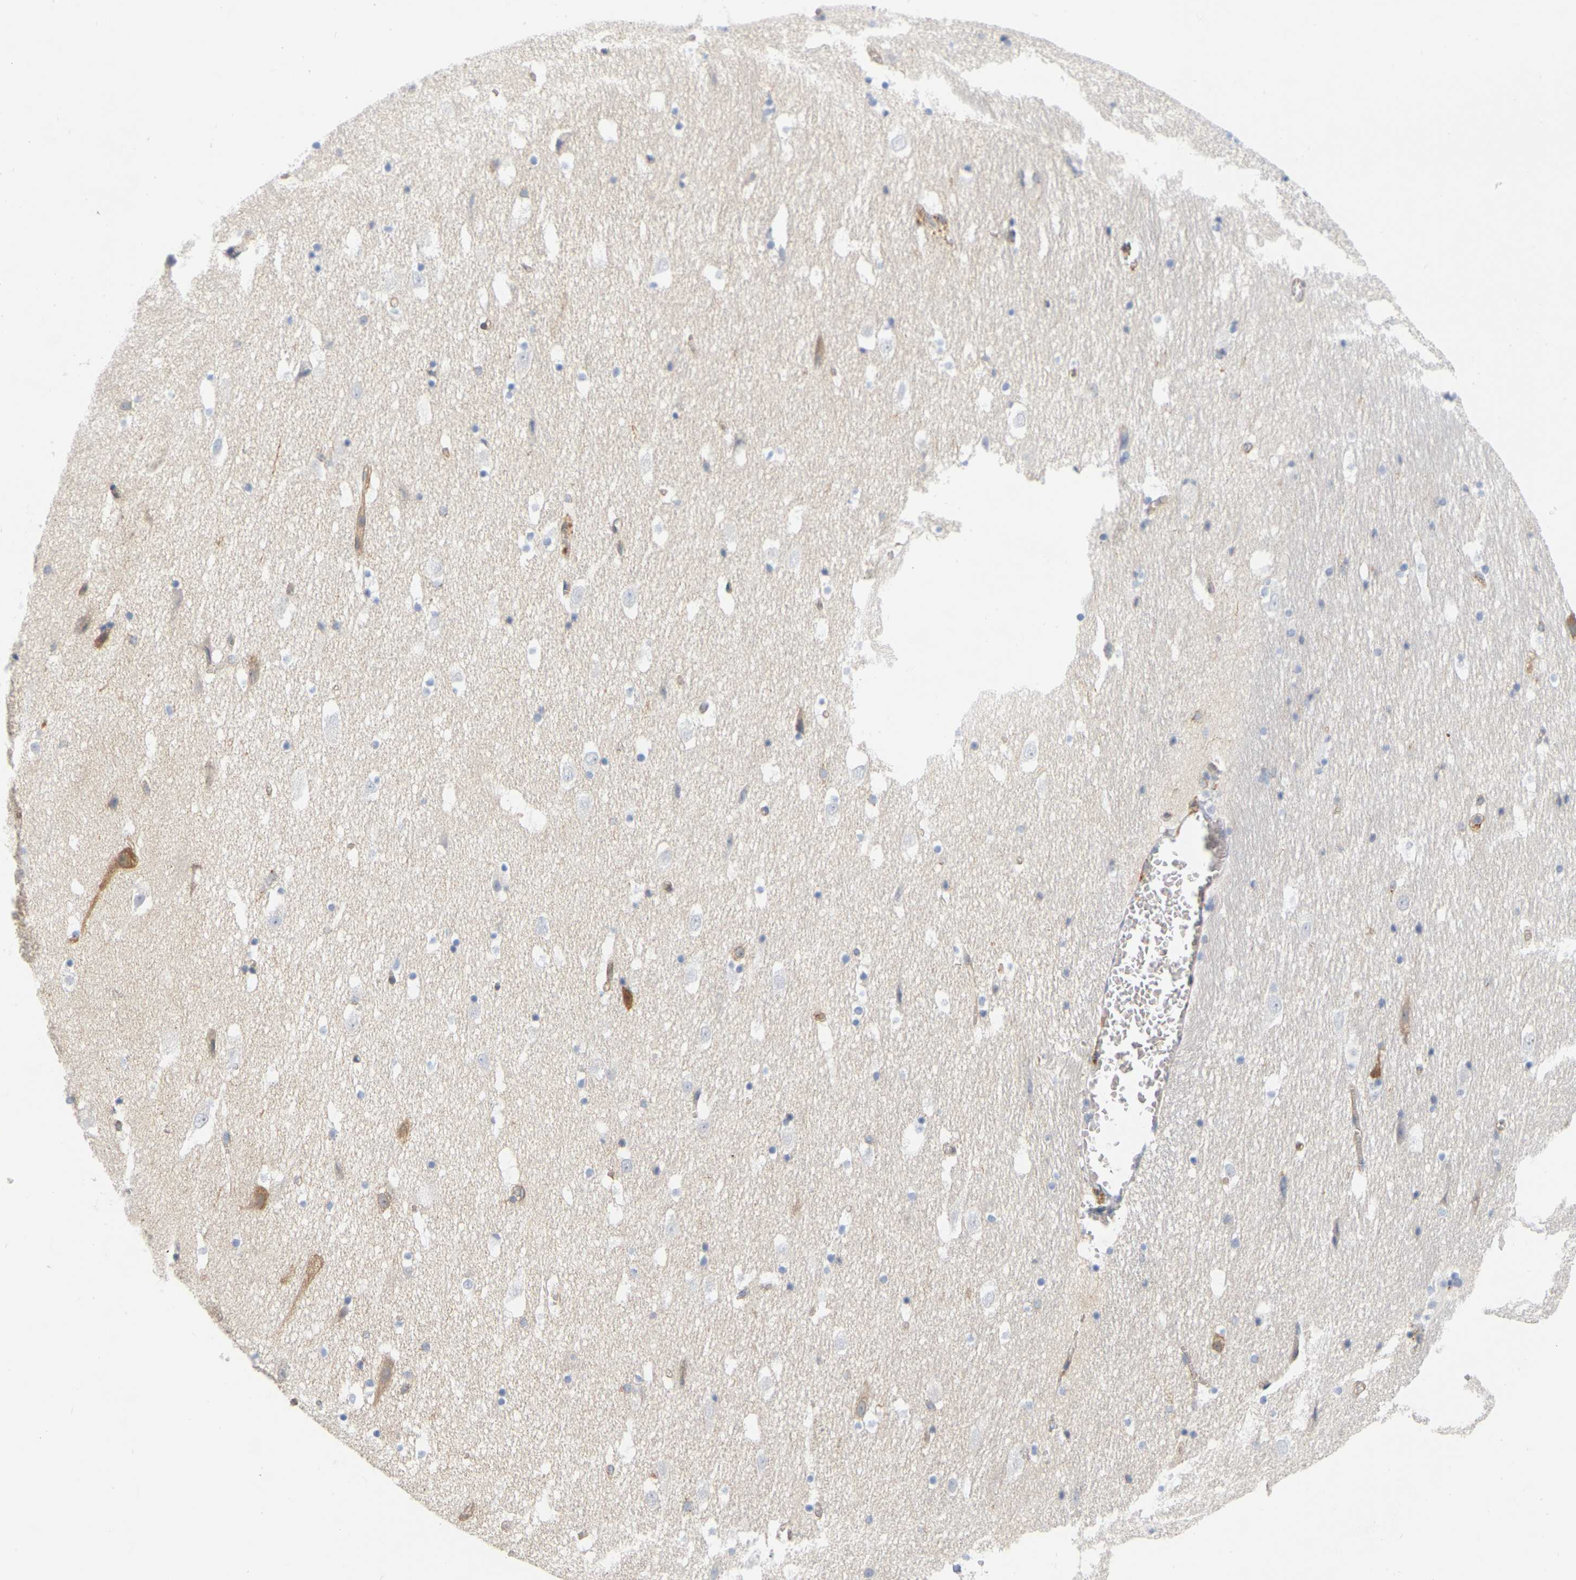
{"staining": {"intensity": "moderate", "quantity": "<25%", "location": "cytoplasmic/membranous"}, "tissue": "hippocampus", "cell_type": "Glial cells", "image_type": "normal", "snomed": [{"axis": "morphology", "description": "Normal tissue, NOS"}, {"axis": "topography", "description": "Hippocampus"}], "caption": "Moderate cytoplasmic/membranous protein positivity is identified in approximately <25% of glial cells in hippocampus. Ihc stains the protein of interest in brown and the nuclei are stained blue.", "gene": "RAPH1", "patient": {"sex": "male", "age": 45}}